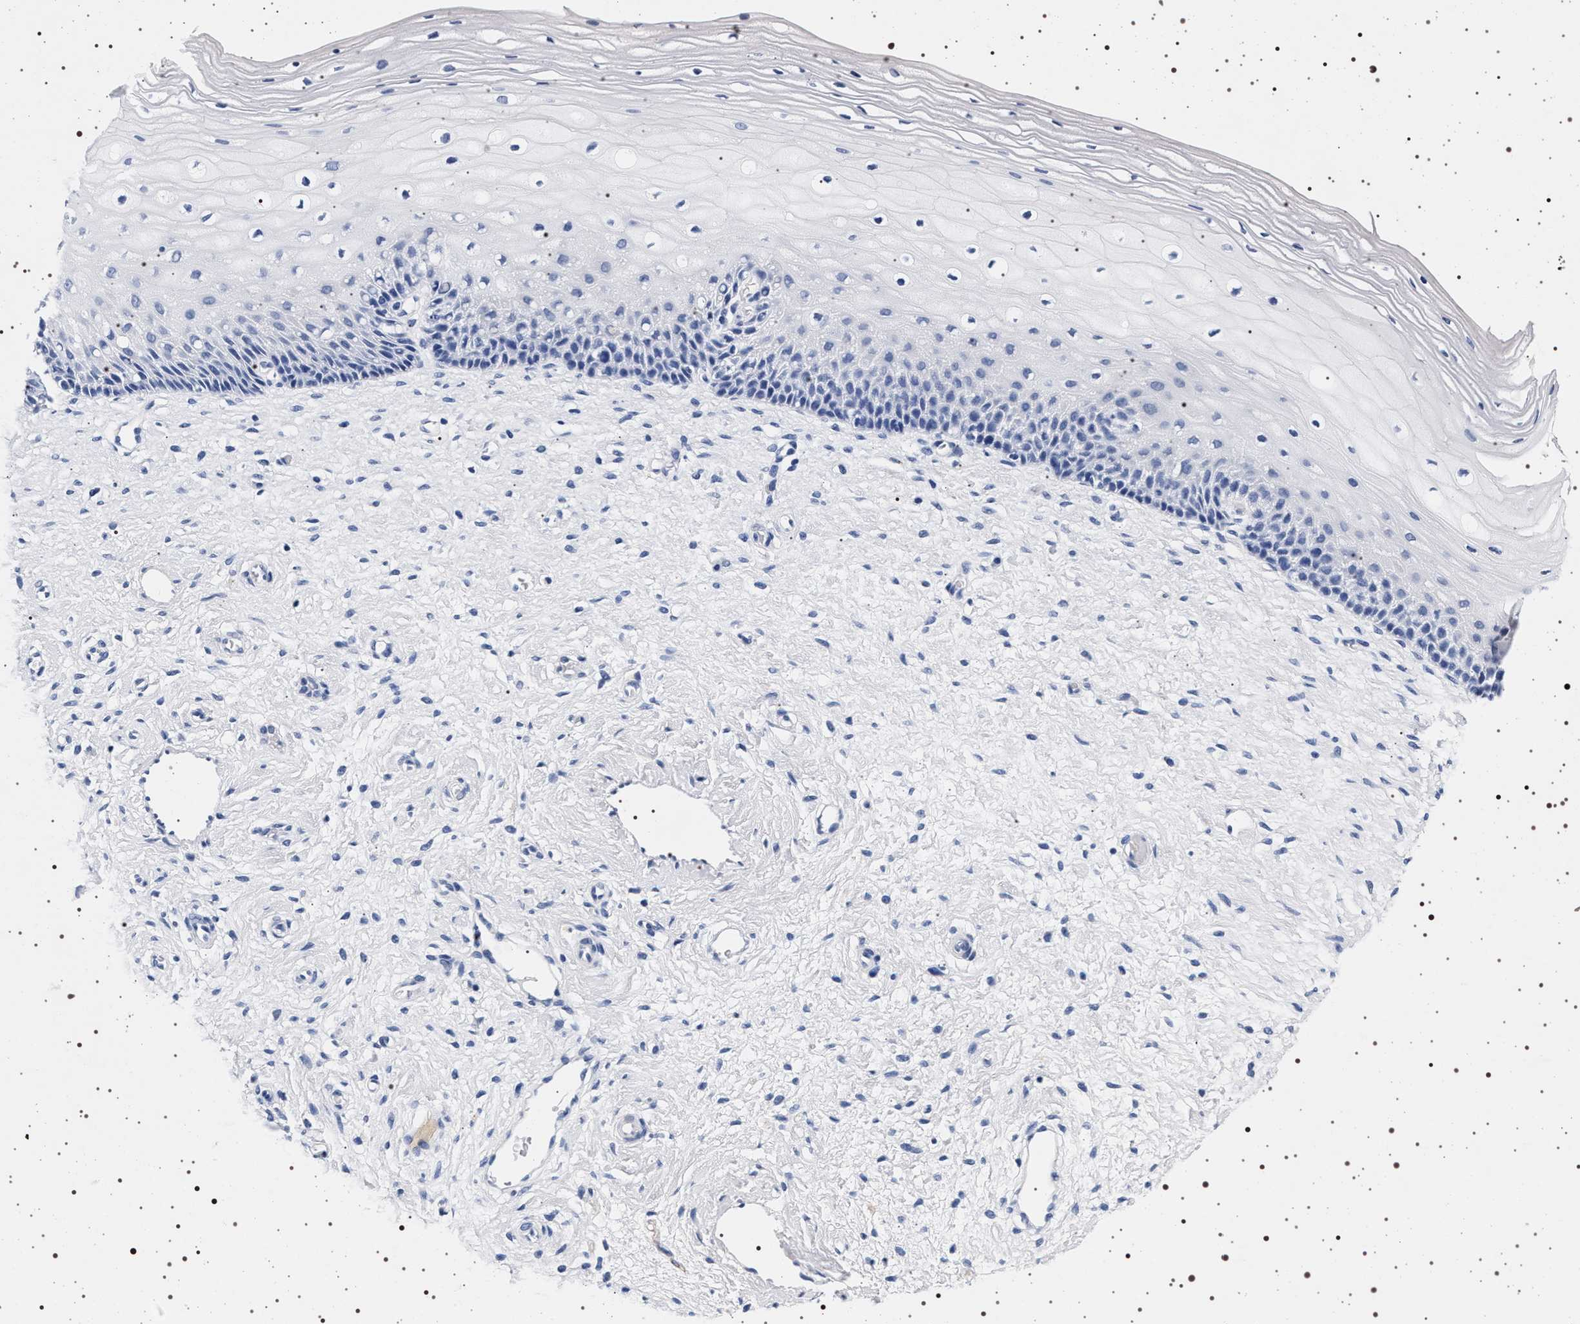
{"staining": {"intensity": "negative", "quantity": "none", "location": "none"}, "tissue": "cervix", "cell_type": "Glandular cells", "image_type": "normal", "snomed": [{"axis": "morphology", "description": "Normal tissue, NOS"}, {"axis": "topography", "description": "Cervix"}], "caption": "Glandular cells are negative for brown protein staining in unremarkable cervix. (DAB IHC, high magnification).", "gene": "SYN1", "patient": {"sex": "female", "age": 39}}